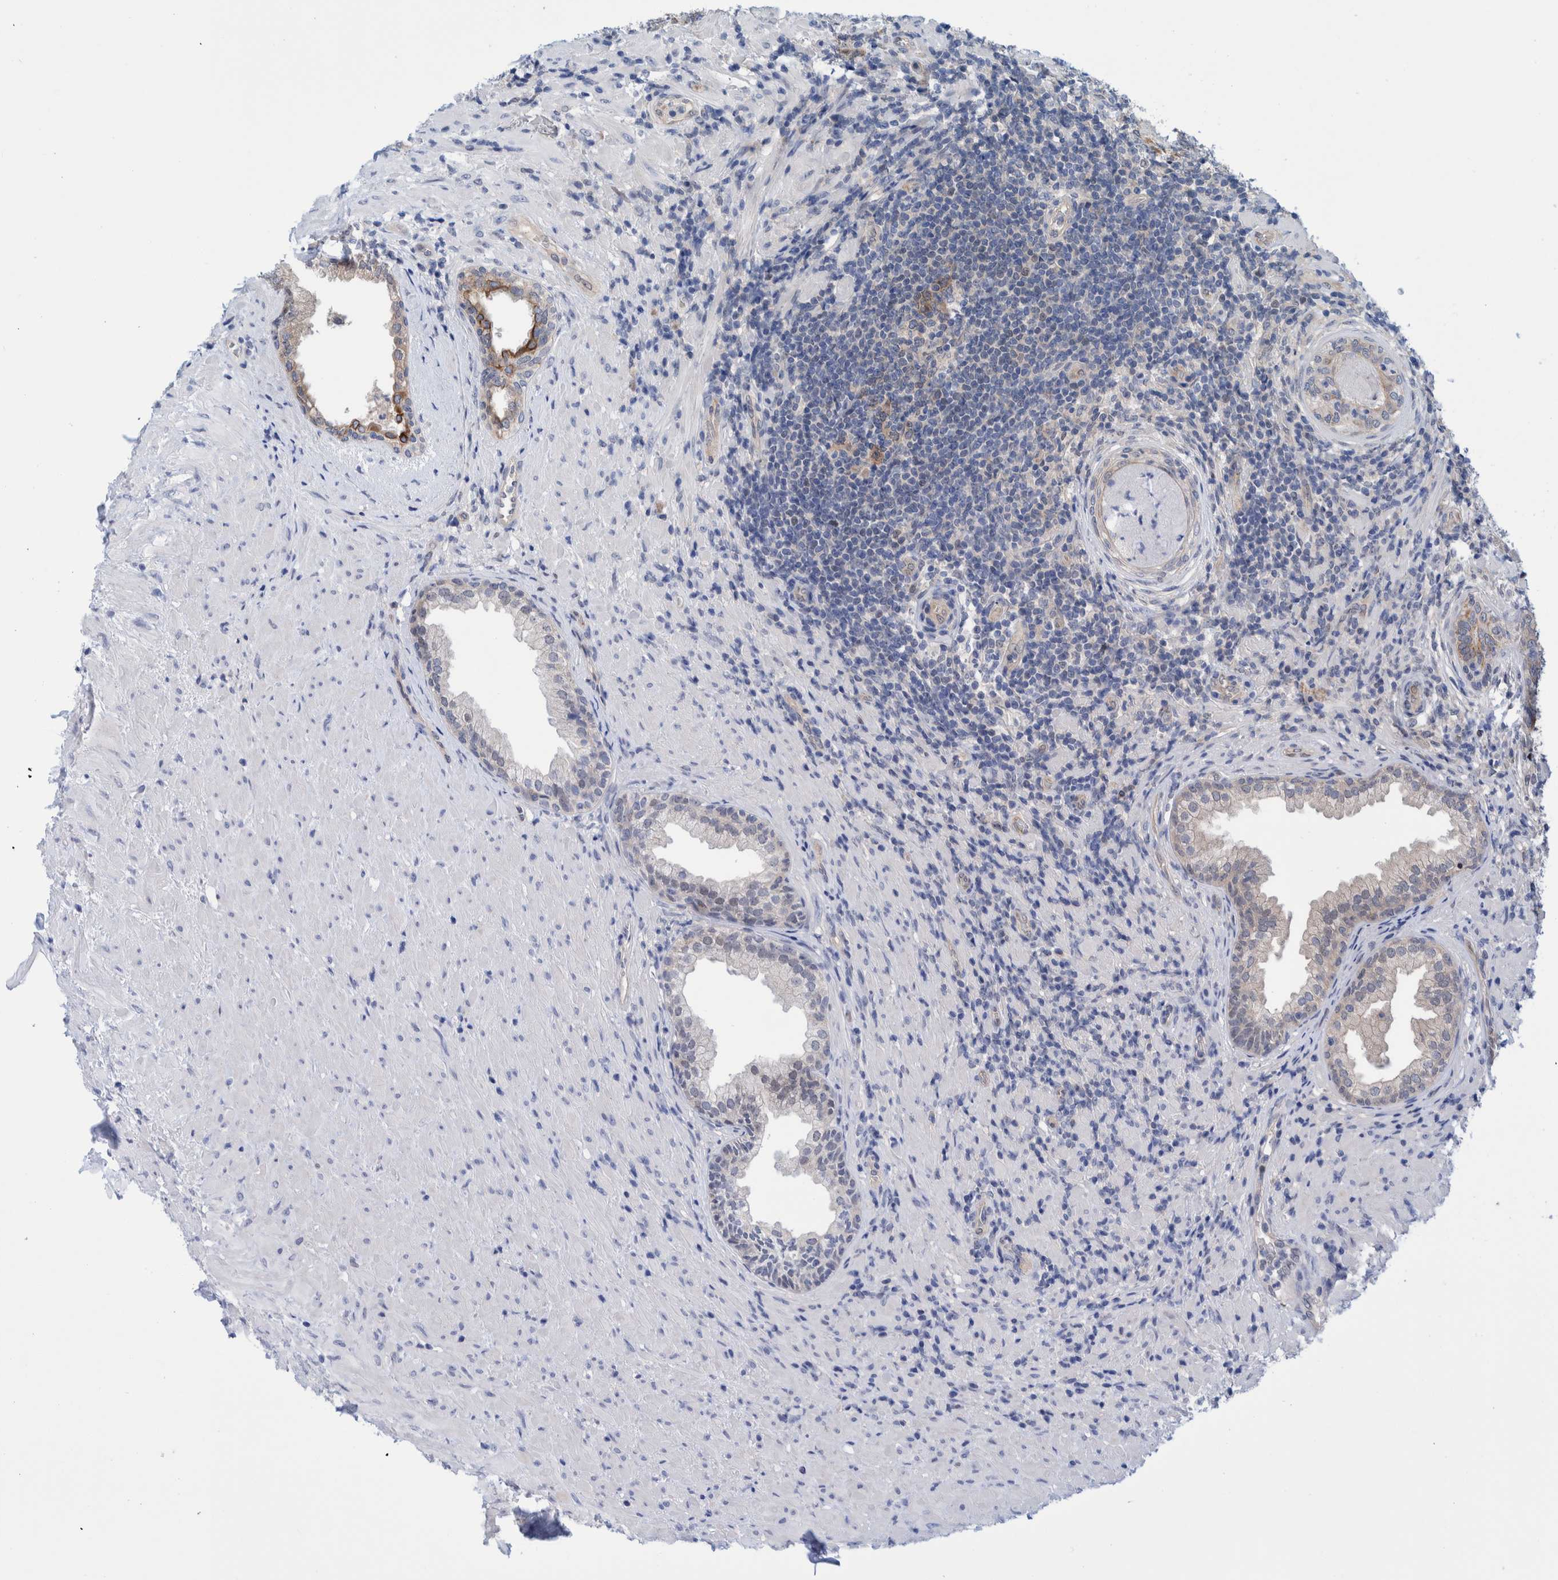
{"staining": {"intensity": "strong", "quantity": "<25%", "location": "cytoplasmic/membranous"}, "tissue": "prostate", "cell_type": "Glandular cells", "image_type": "normal", "snomed": [{"axis": "morphology", "description": "Normal tissue, NOS"}, {"axis": "topography", "description": "Prostate"}], "caption": "There is medium levels of strong cytoplasmic/membranous staining in glandular cells of benign prostate, as demonstrated by immunohistochemical staining (brown color).", "gene": "PFAS", "patient": {"sex": "male", "age": 76}}